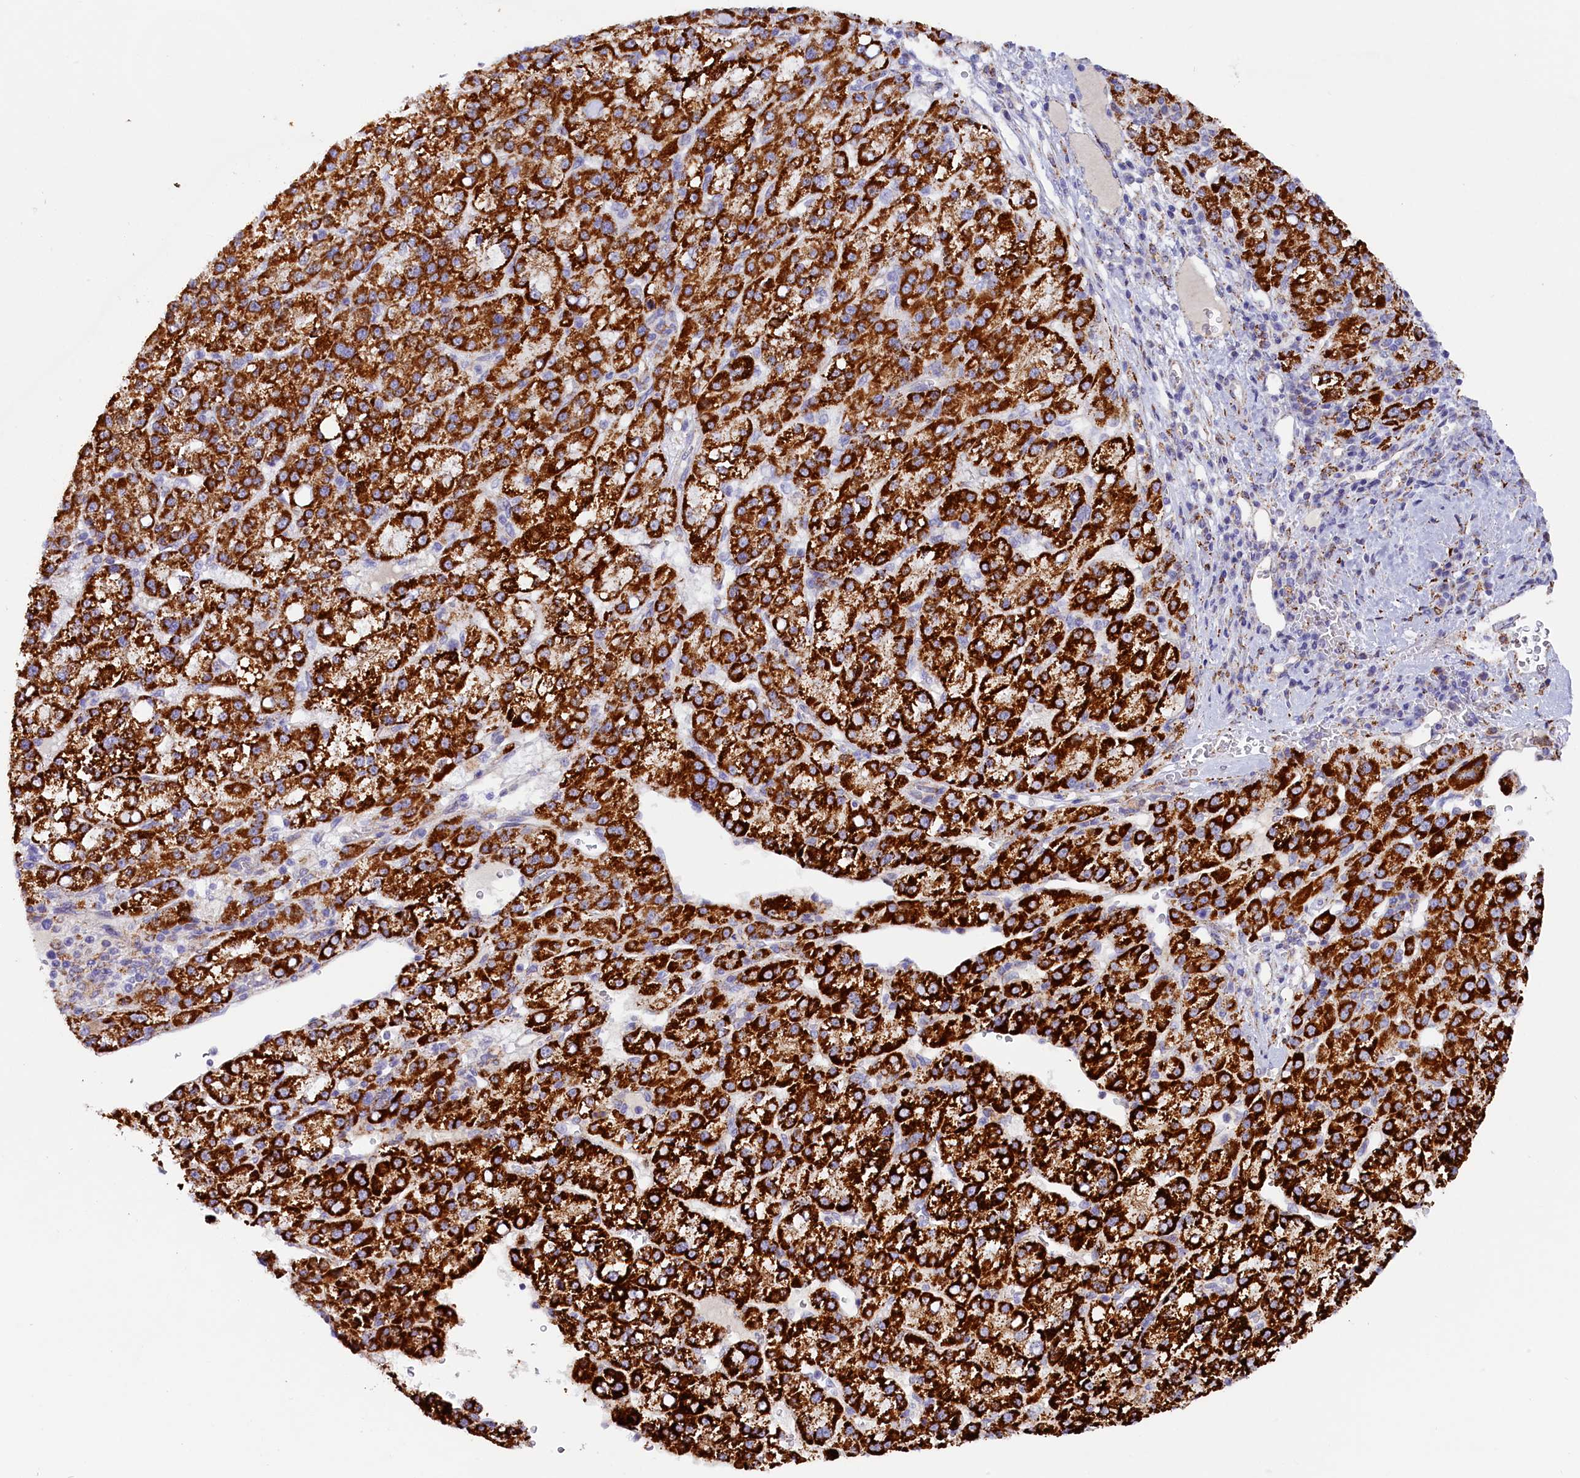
{"staining": {"intensity": "strong", "quantity": ">75%", "location": "cytoplasmic/membranous"}, "tissue": "liver cancer", "cell_type": "Tumor cells", "image_type": "cancer", "snomed": [{"axis": "morphology", "description": "Carcinoma, Hepatocellular, NOS"}, {"axis": "topography", "description": "Liver"}], "caption": "IHC of human liver cancer shows high levels of strong cytoplasmic/membranous expression in approximately >75% of tumor cells. (Stains: DAB in brown, nuclei in blue, Microscopy: brightfield microscopy at high magnification).", "gene": "AKTIP", "patient": {"sex": "female", "age": 58}}